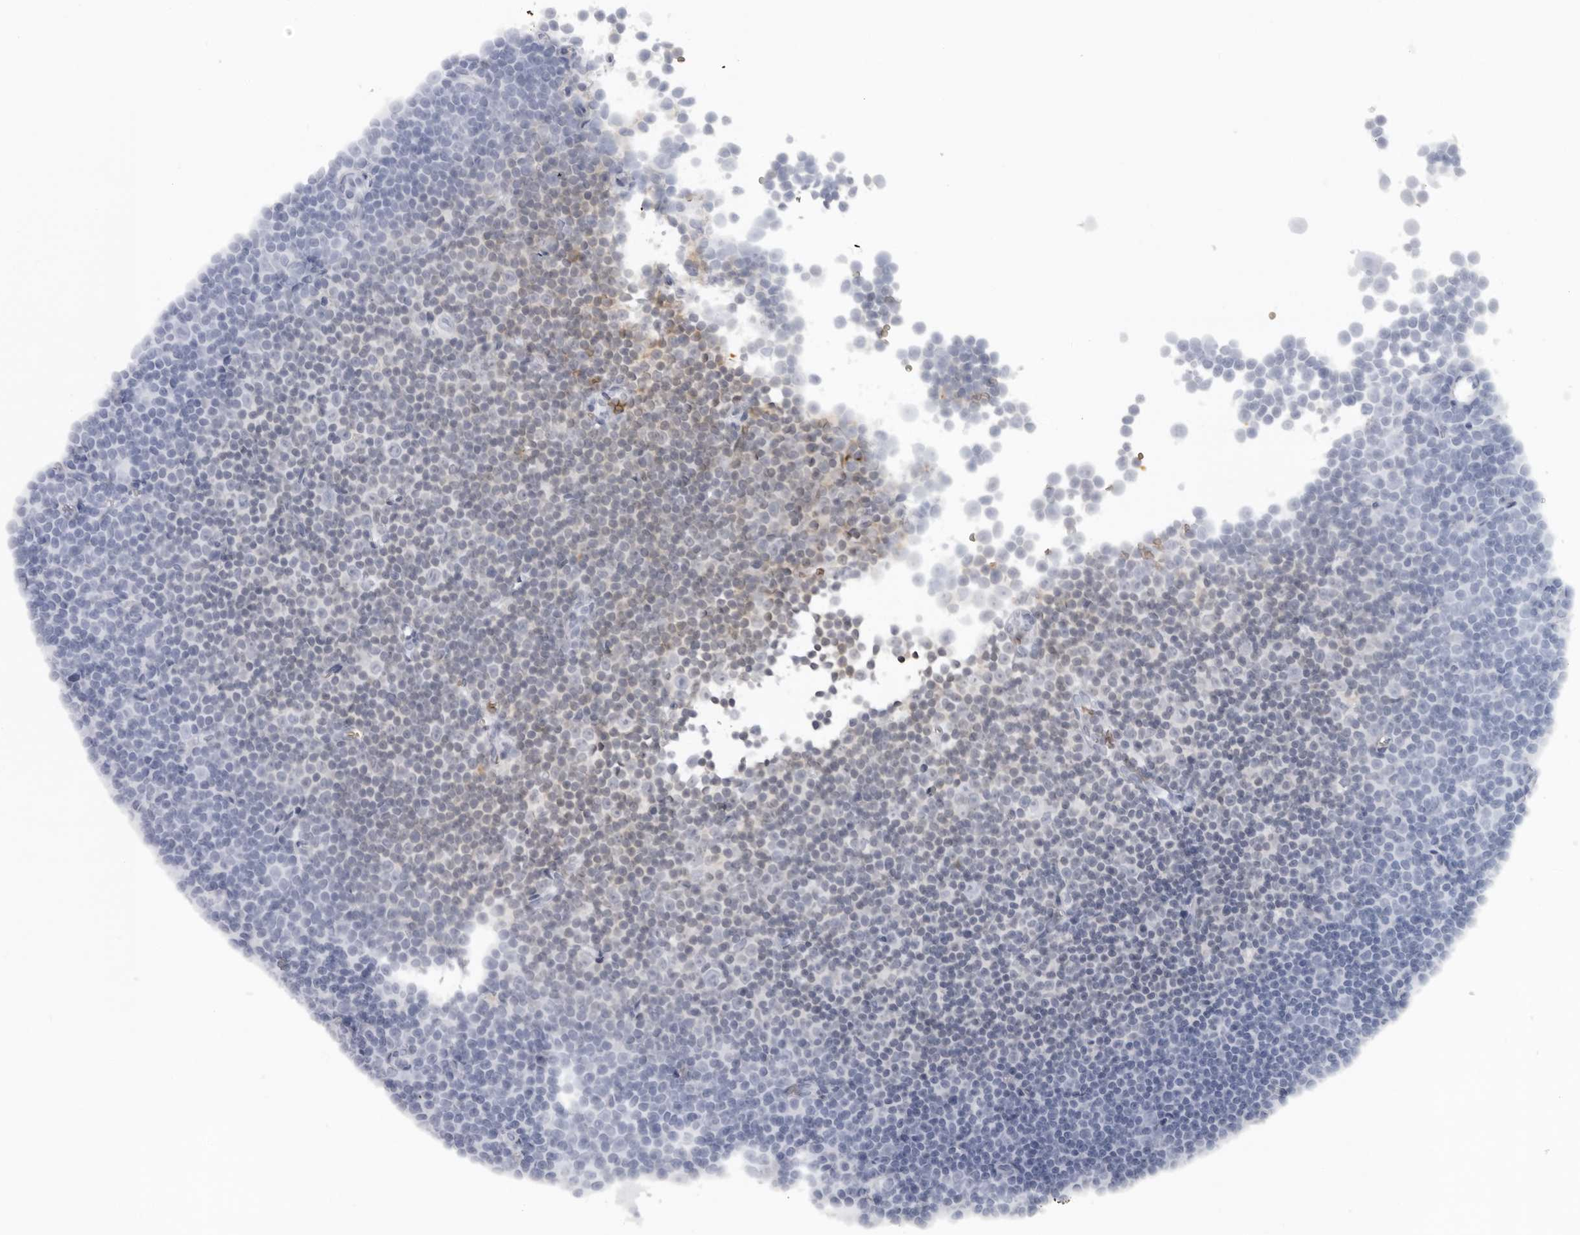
{"staining": {"intensity": "negative", "quantity": "none", "location": "none"}, "tissue": "lymphoma", "cell_type": "Tumor cells", "image_type": "cancer", "snomed": [{"axis": "morphology", "description": "Malignant lymphoma, non-Hodgkin's type, Low grade"}, {"axis": "topography", "description": "Lymph node"}], "caption": "High magnification brightfield microscopy of lymphoma stained with DAB (3,3'-diaminobenzidine) (brown) and counterstained with hematoxylin (blue): tumor cells show no significant positivity.", "gene": "EPB41", "patient": {"sex": "female", "age": 67}}